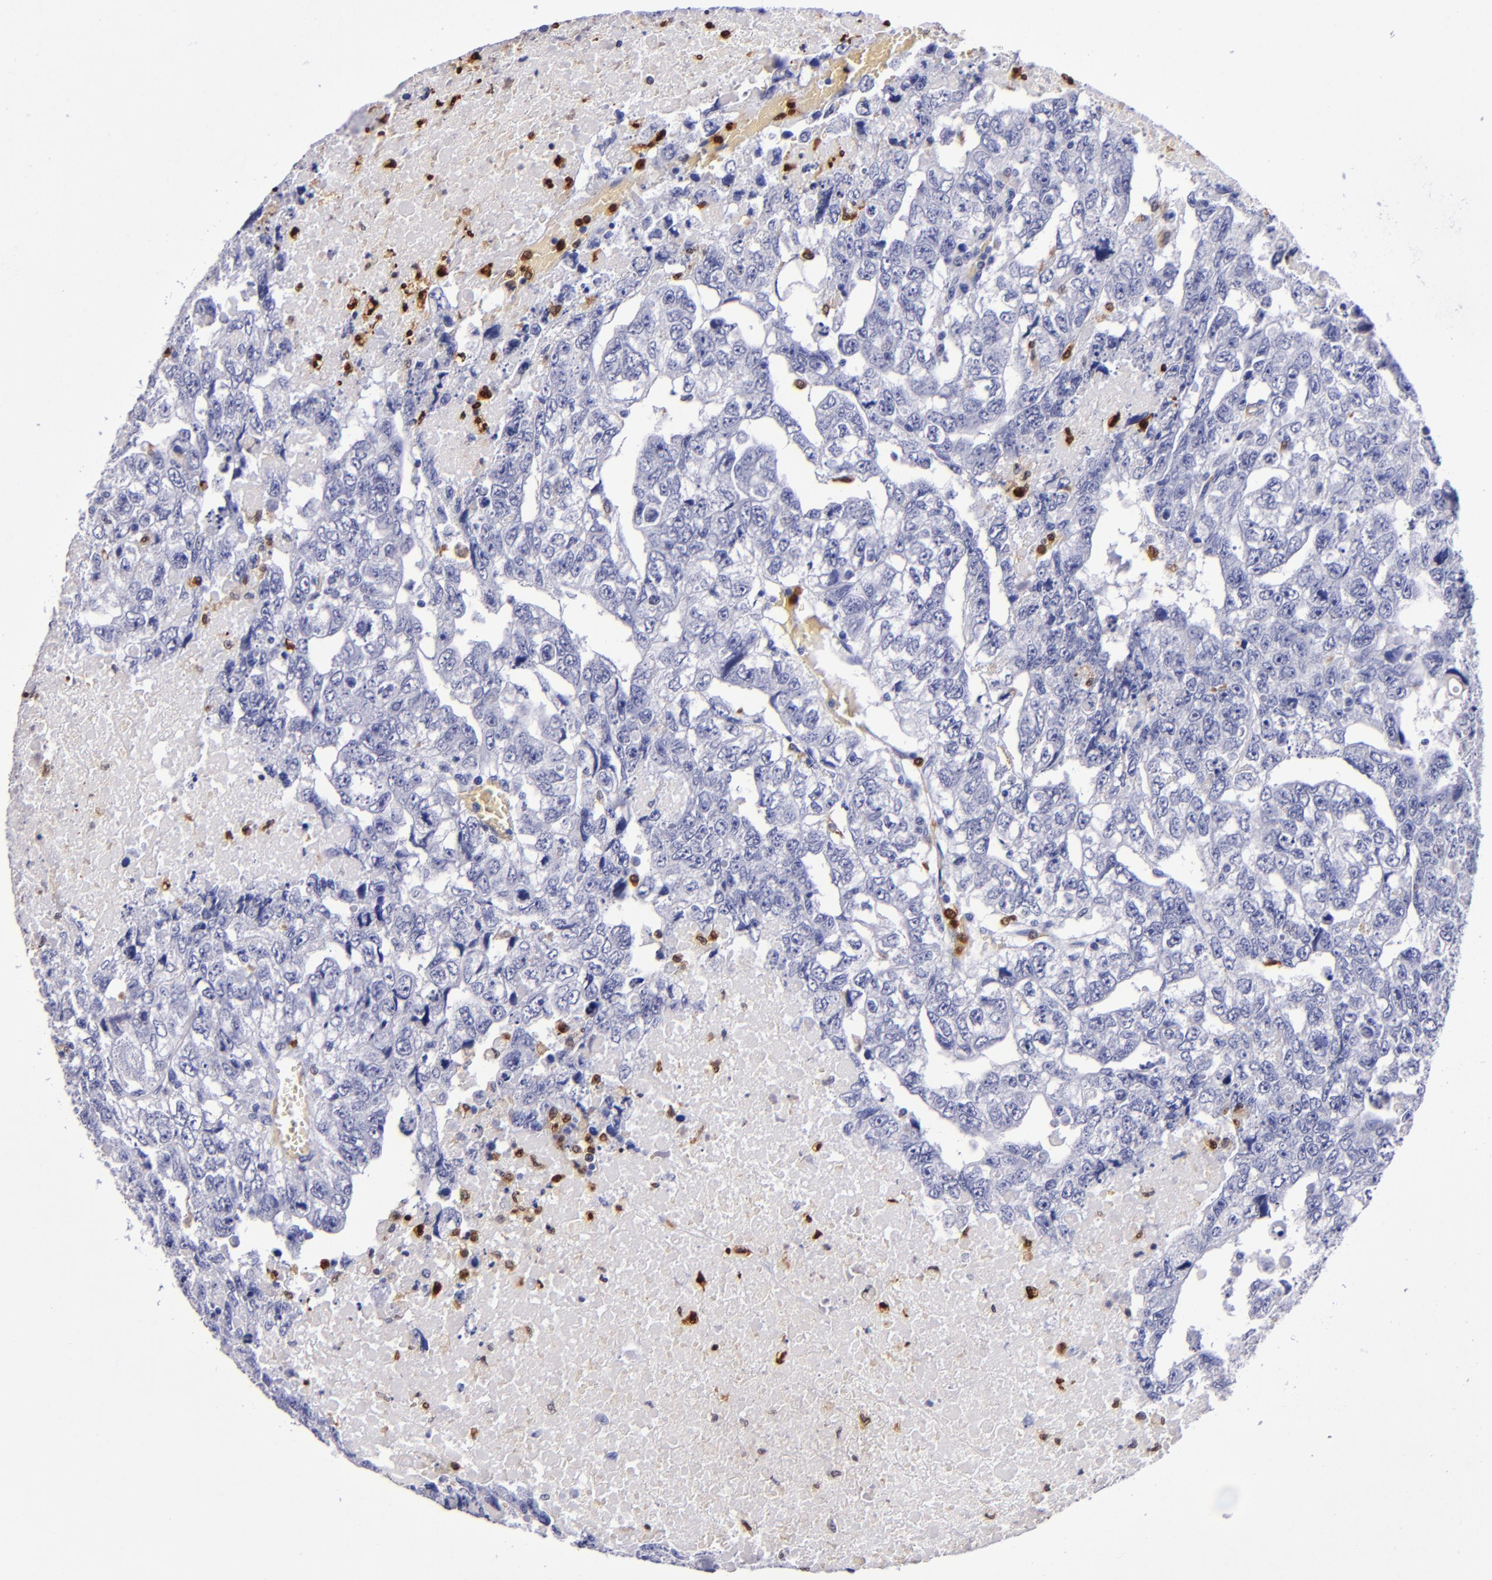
{"staining": {"intensity": "negative", "quantity": "none", "location": "none"}, "tissue": "testis cancer", "cell_type": "Tumor cells", "image_type": "cancer", "snomed": [{"axis": "morphology", "description": "Carcinoma, Embryonal, NOS"}, {"axis": "topography", "description": "Testis"}], "caption": "Testis embryonal carcinoma was stained to show a protein in brown. There is no significant staining in tumor cells.", "gene": "S100A8", "patient": {"sex": "male", "age": 36}}